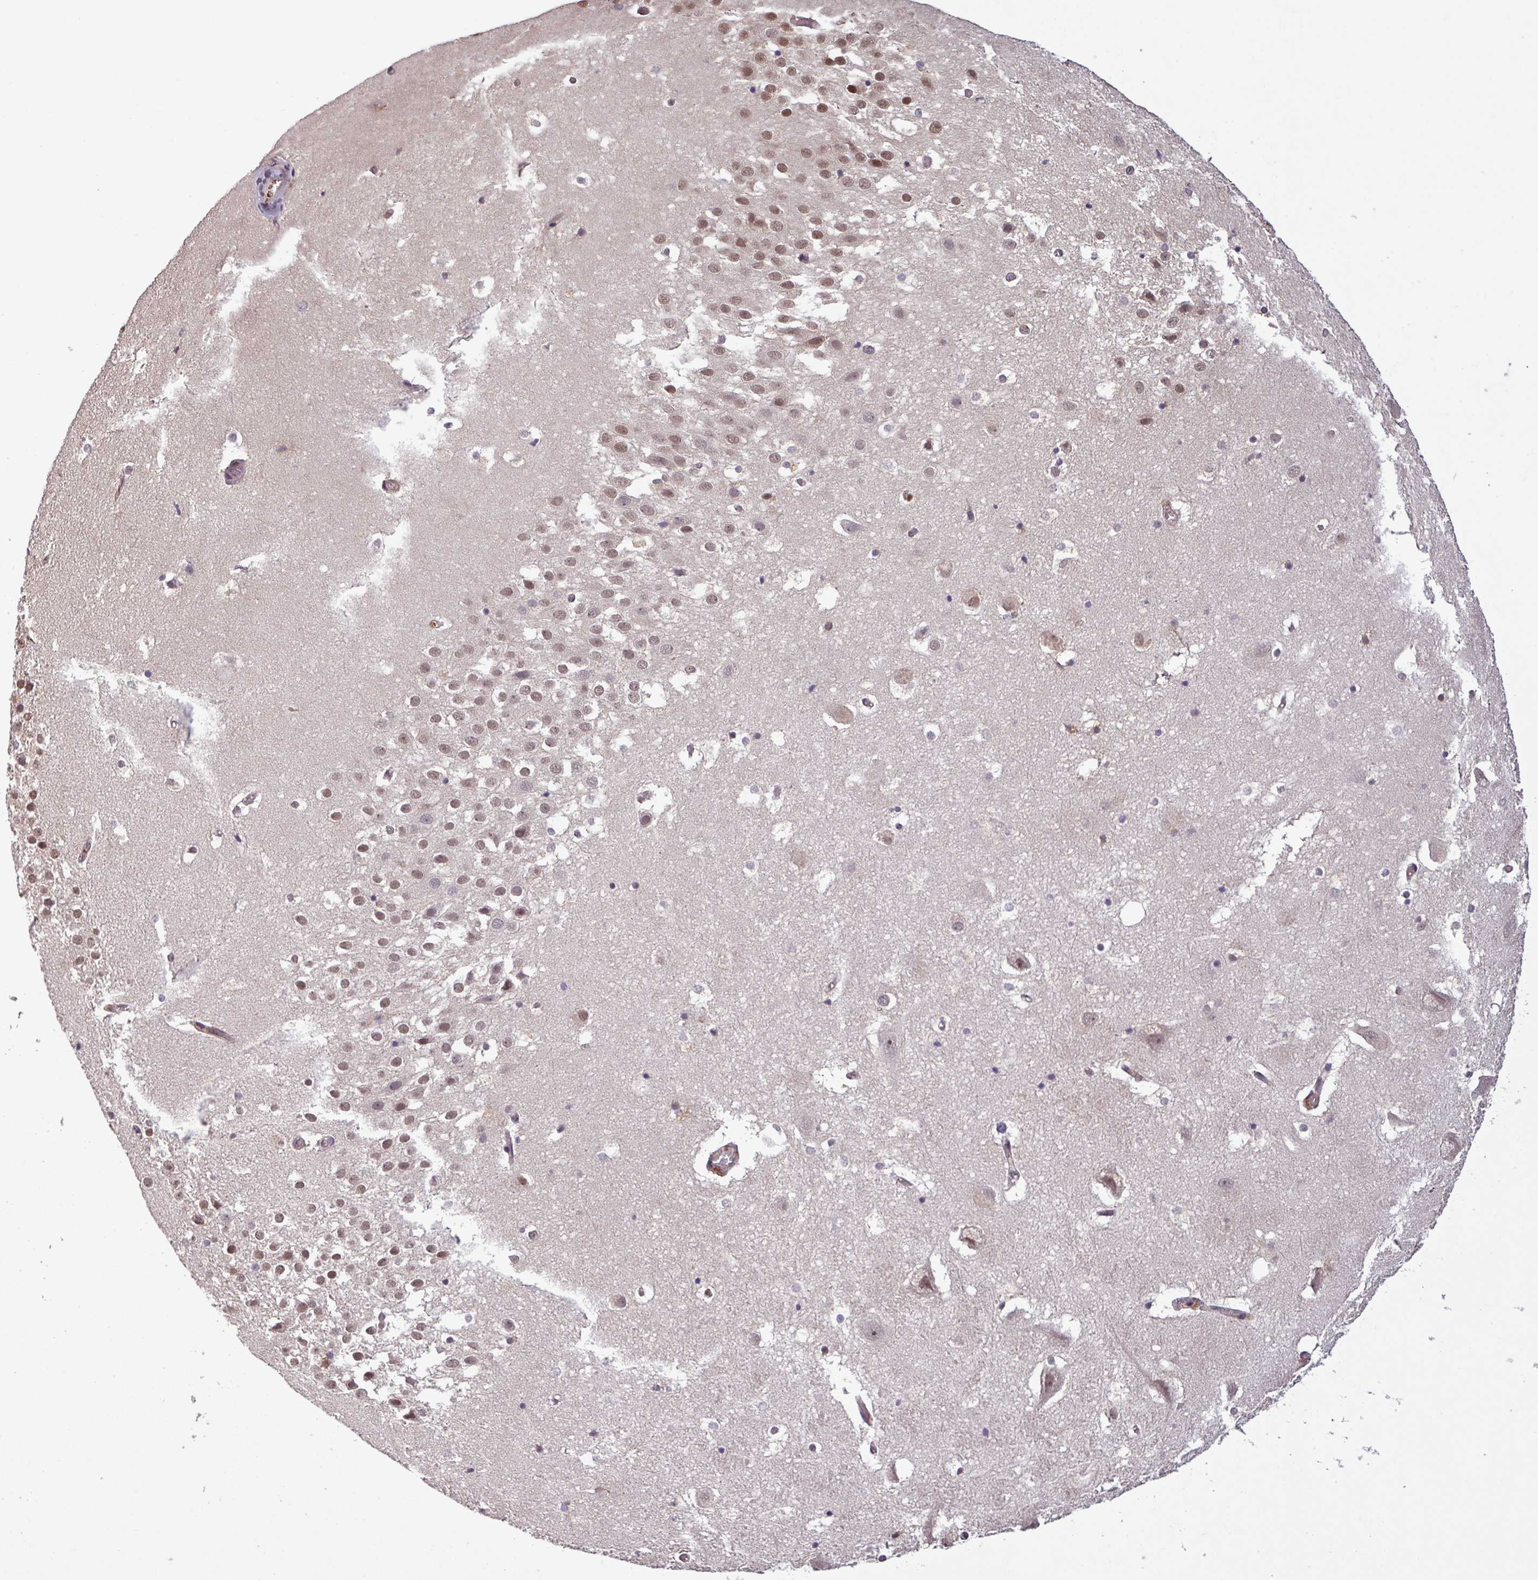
{"staining": {"intensity": "negative", "quantity": "none", "location": "none"}, "tissue": "hippocampus", "cell_type": "Glial cells", "image_type": "normal", "snomed": [{"axis": "morphology", "description": "Normal tissue, NOS"}, {"axis": "topography", "description": "Hippocampus"}], "caption": "DAB immunohistochemical staining of normal human hippocampus shows no significant expression in glial cells. (DAB immunohistochemistry visualized using brightfield microscopy, high magnification).", "gene": "NOB1", "patient": {"sex": "female", "age": 52}}